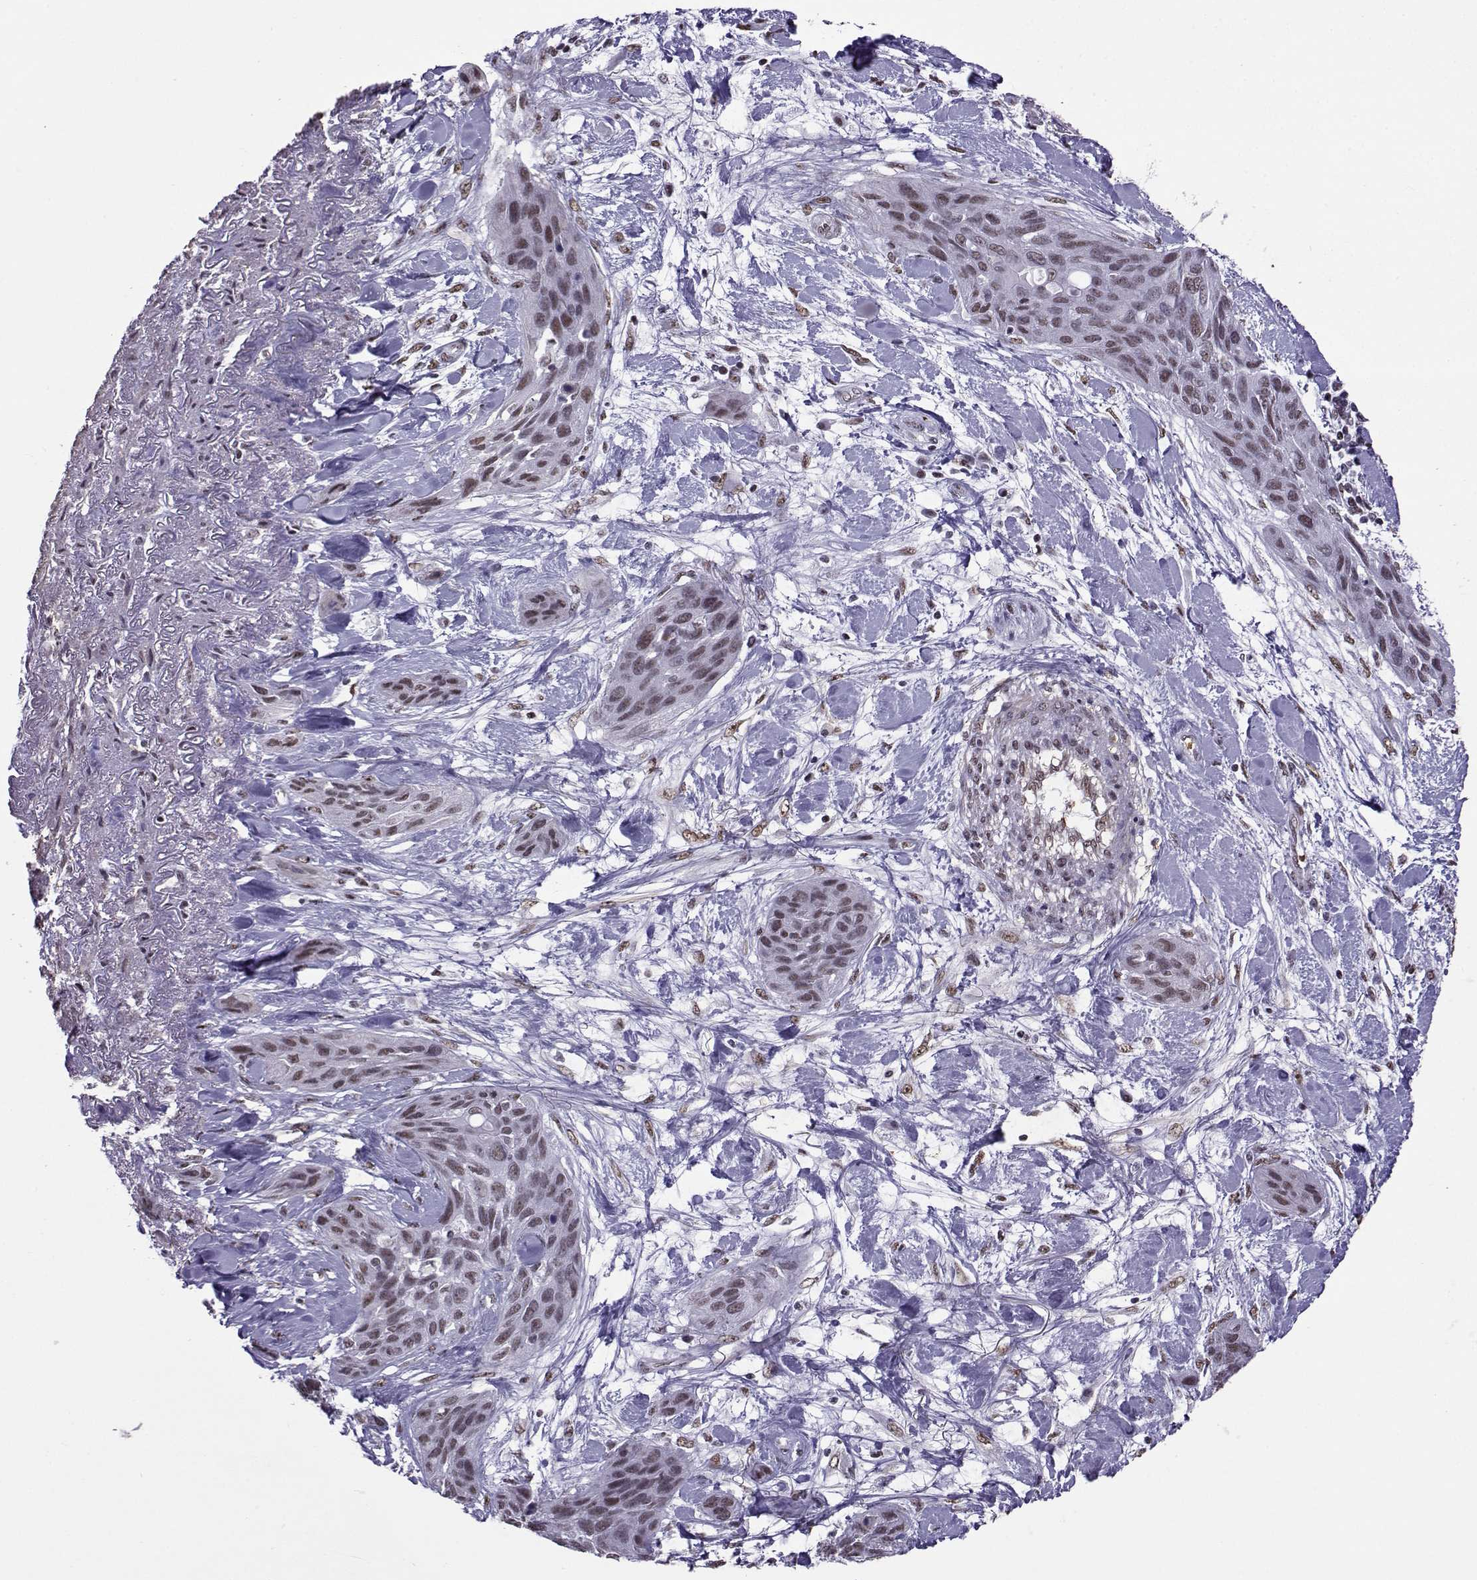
{"staining": {"intensity": "negative", "quantity": "none", "location": "none"}, "tissue": "lung cancer", "cell_type": "Tumor cells", "image_type": "cancer", "snomed": [{"axis": "morphology", "description": "Squamous cell carcinoma, NOS"}, {"axis": "topography", "description": "Lung"}], "caption": "A micrograph of human lung cancer is negative for staining in tumor cells.", "gene": "CCNK", "patient": {"sex": "female", "age": 70}}